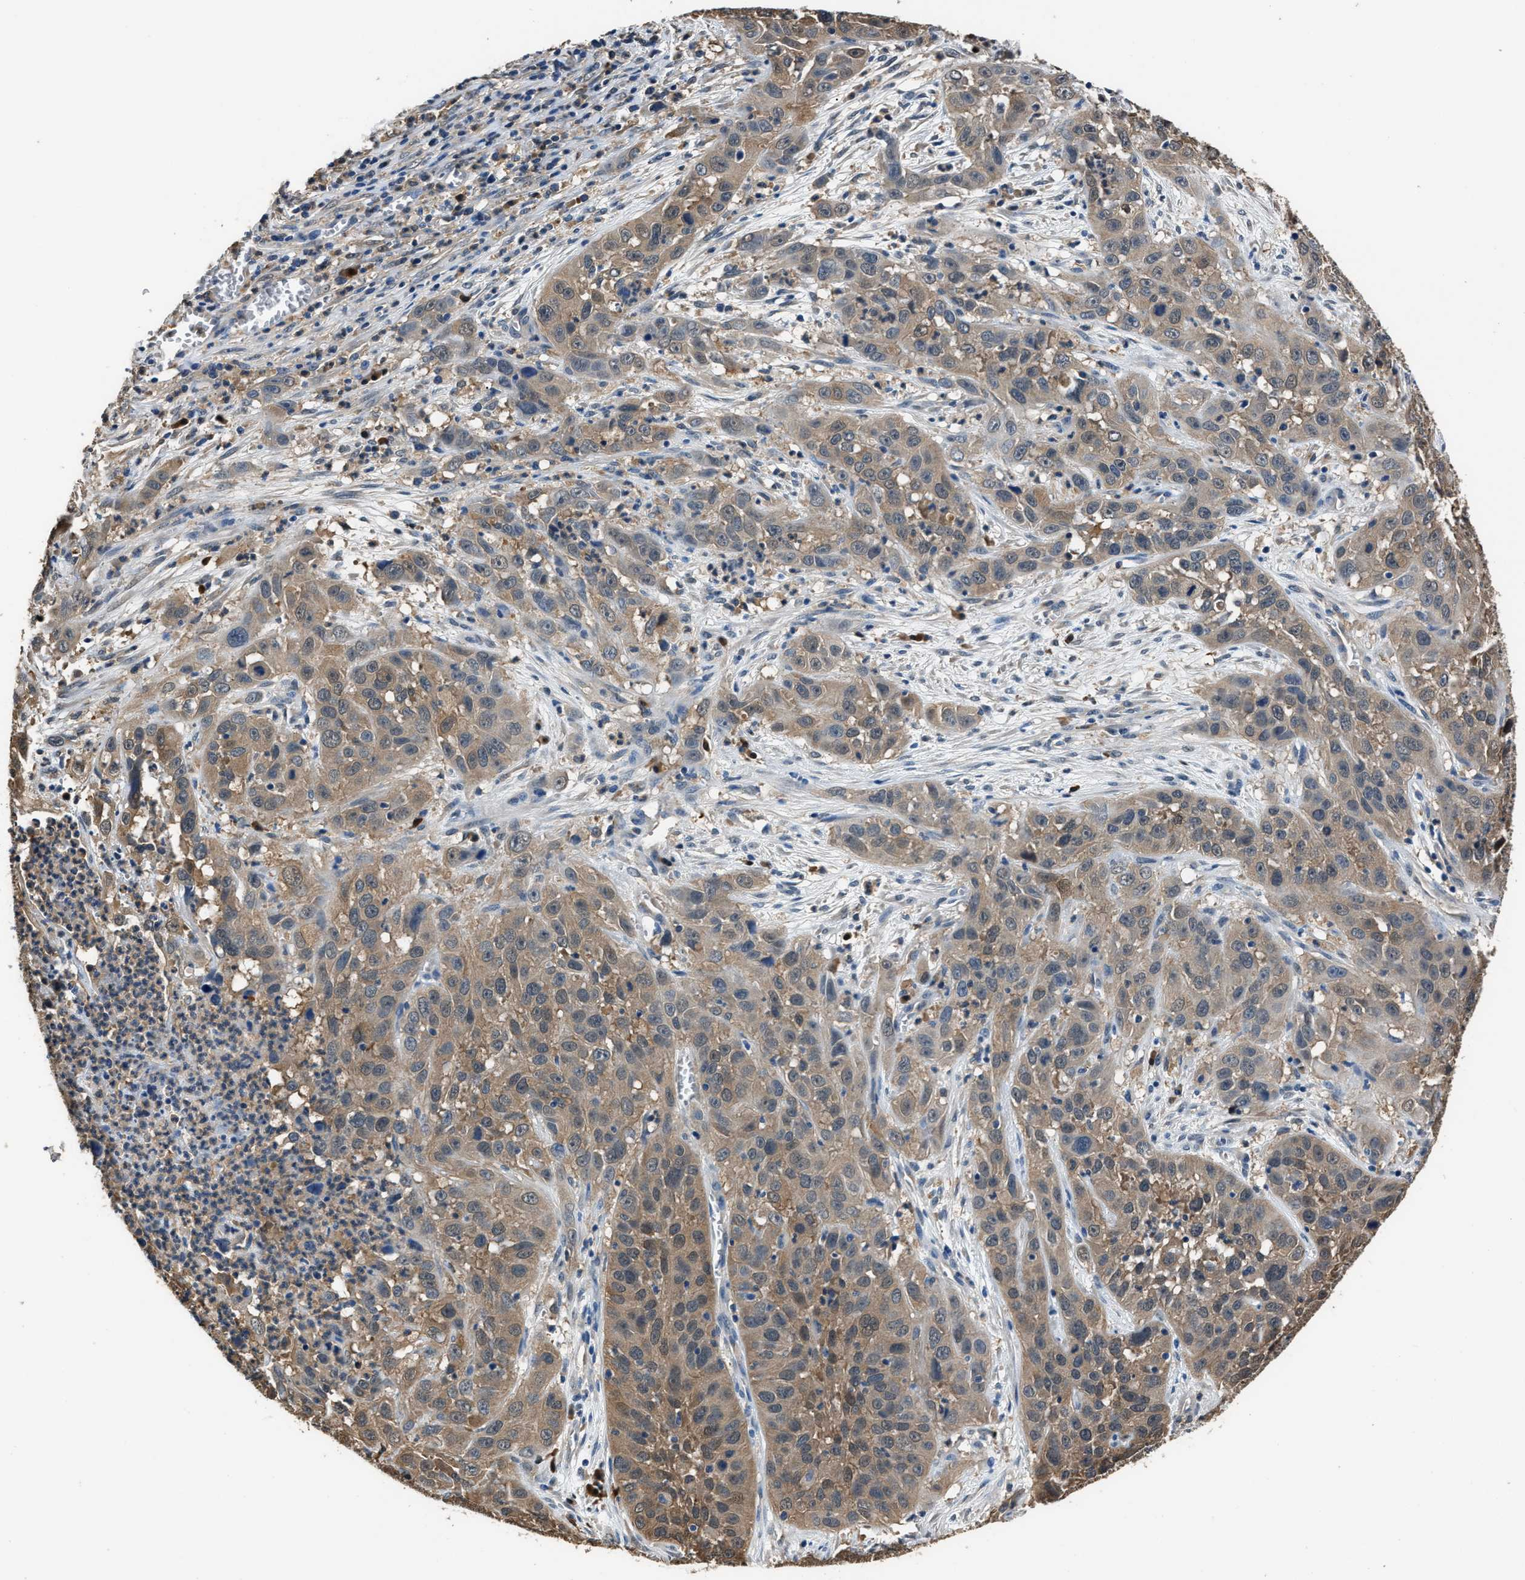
{"staining": {"intensity": "moderate", "quantity": ">75%", "location": "cytoplasmic/membranous"}, "tissue": "cervical cancer", "cell_type": "Tumor cells", "image_type": "cancer", "snomed": [{"axis": "morphology", "description": "Squamous cell carcinoma, NOS"}, {"axis": "topography", "description": "Cervix"}], "caption": "Immunohistochemical staining of cervical cancer (squamous cell carcinoma) demonstrates moderate cytoplasmic/membranous protein staining in approximately >75% of tumor cells.", "gene": "GSTP1", "patient": {"sex": "female", "age": 32}}